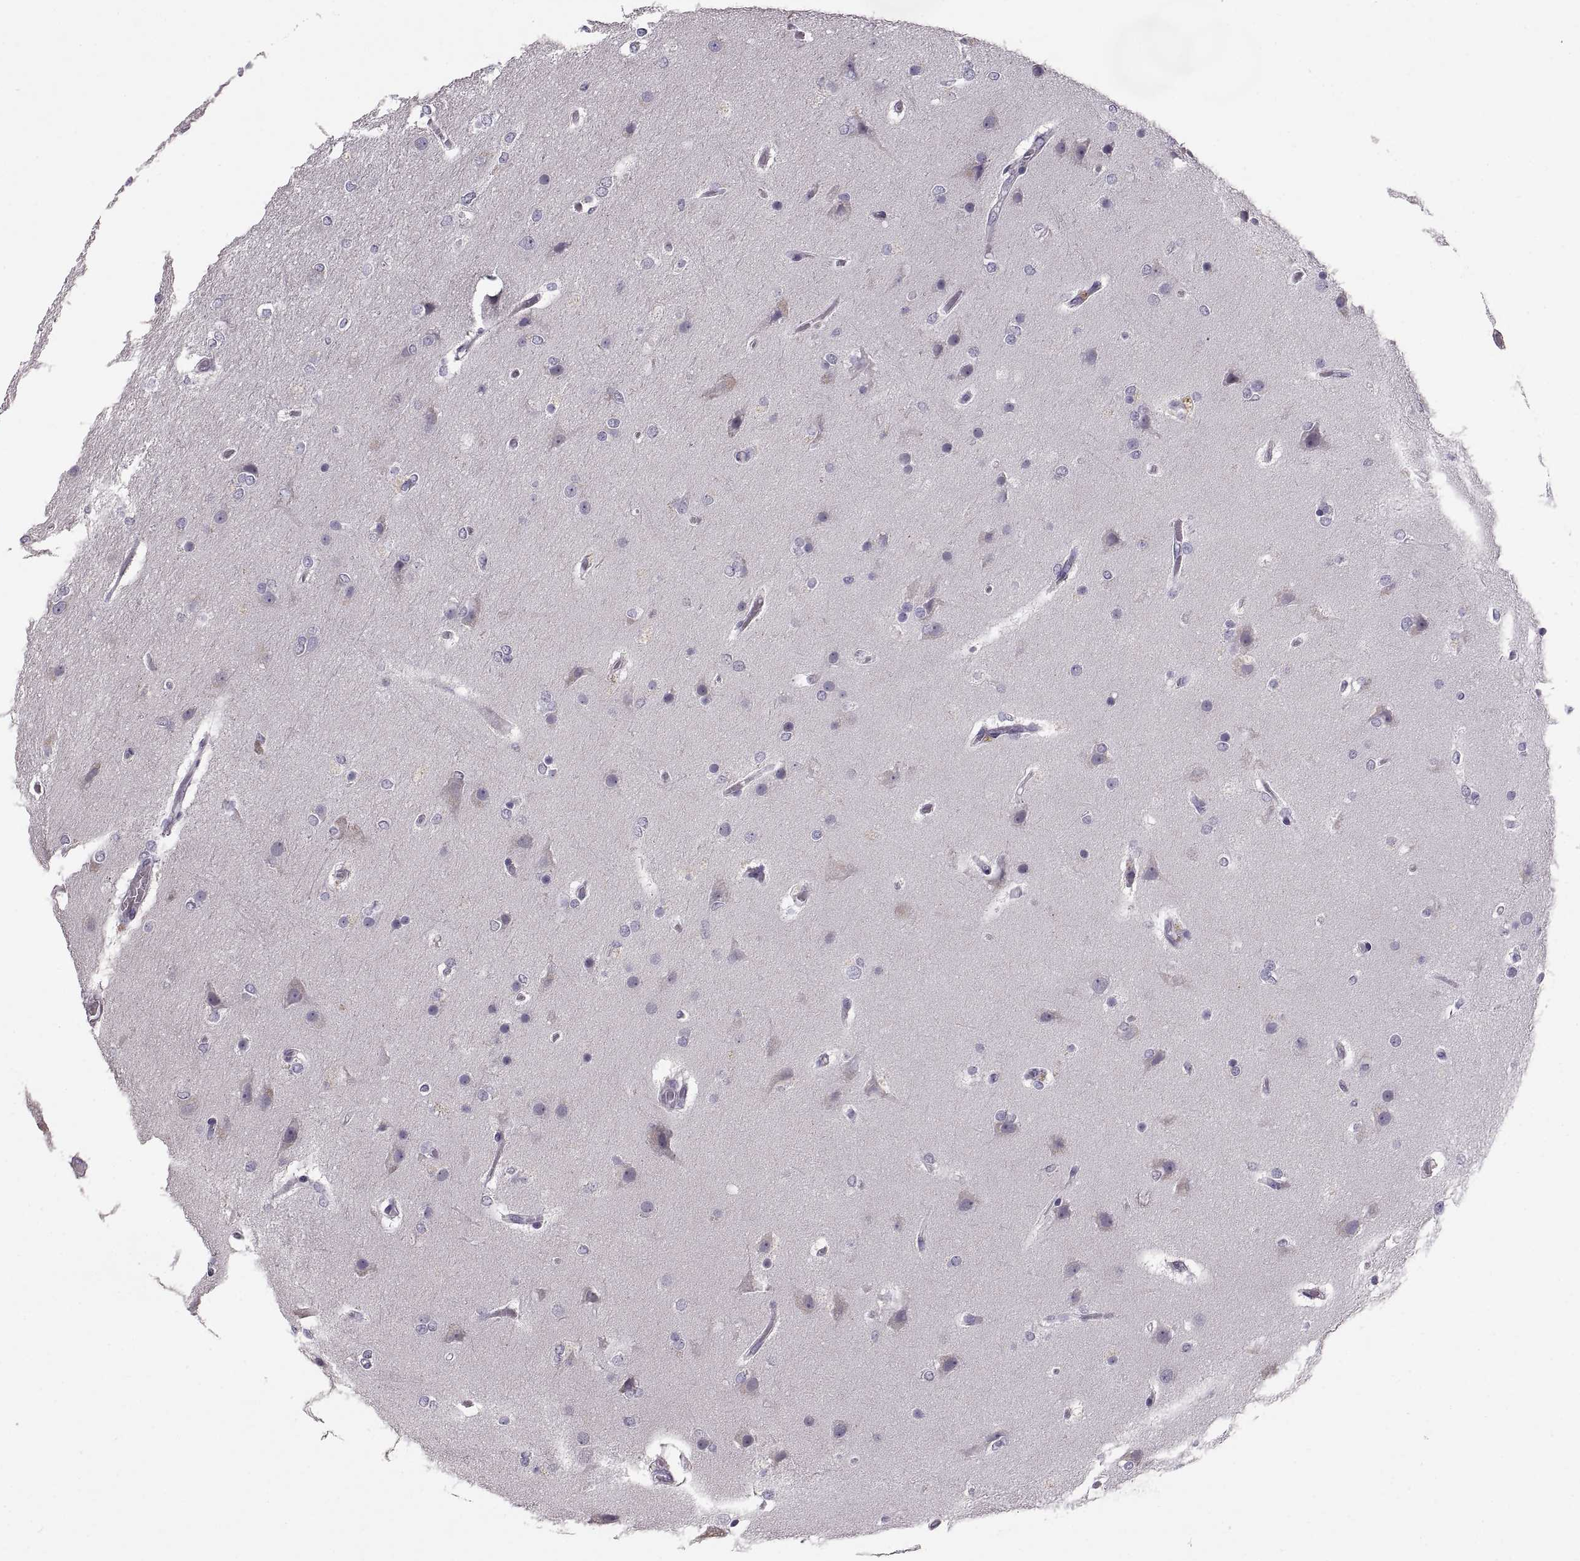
{"staining": {"intensity": "negative", "quantity": "none", "location": "none"}, "tissue": "glioma", "cell_type": "Tumor cells", "image_type": "cancer", "snomed": [{"axis": "morphology", "description": "Glioma, malignant, High grade"}, {"axis": "topography", "description": "Brain"}], "caption": "Protein analysis of glioma shows no significant positivity in tumor cells.", "gene": "MAGEB18", "patient": {"sex": "female", "age": 61}}